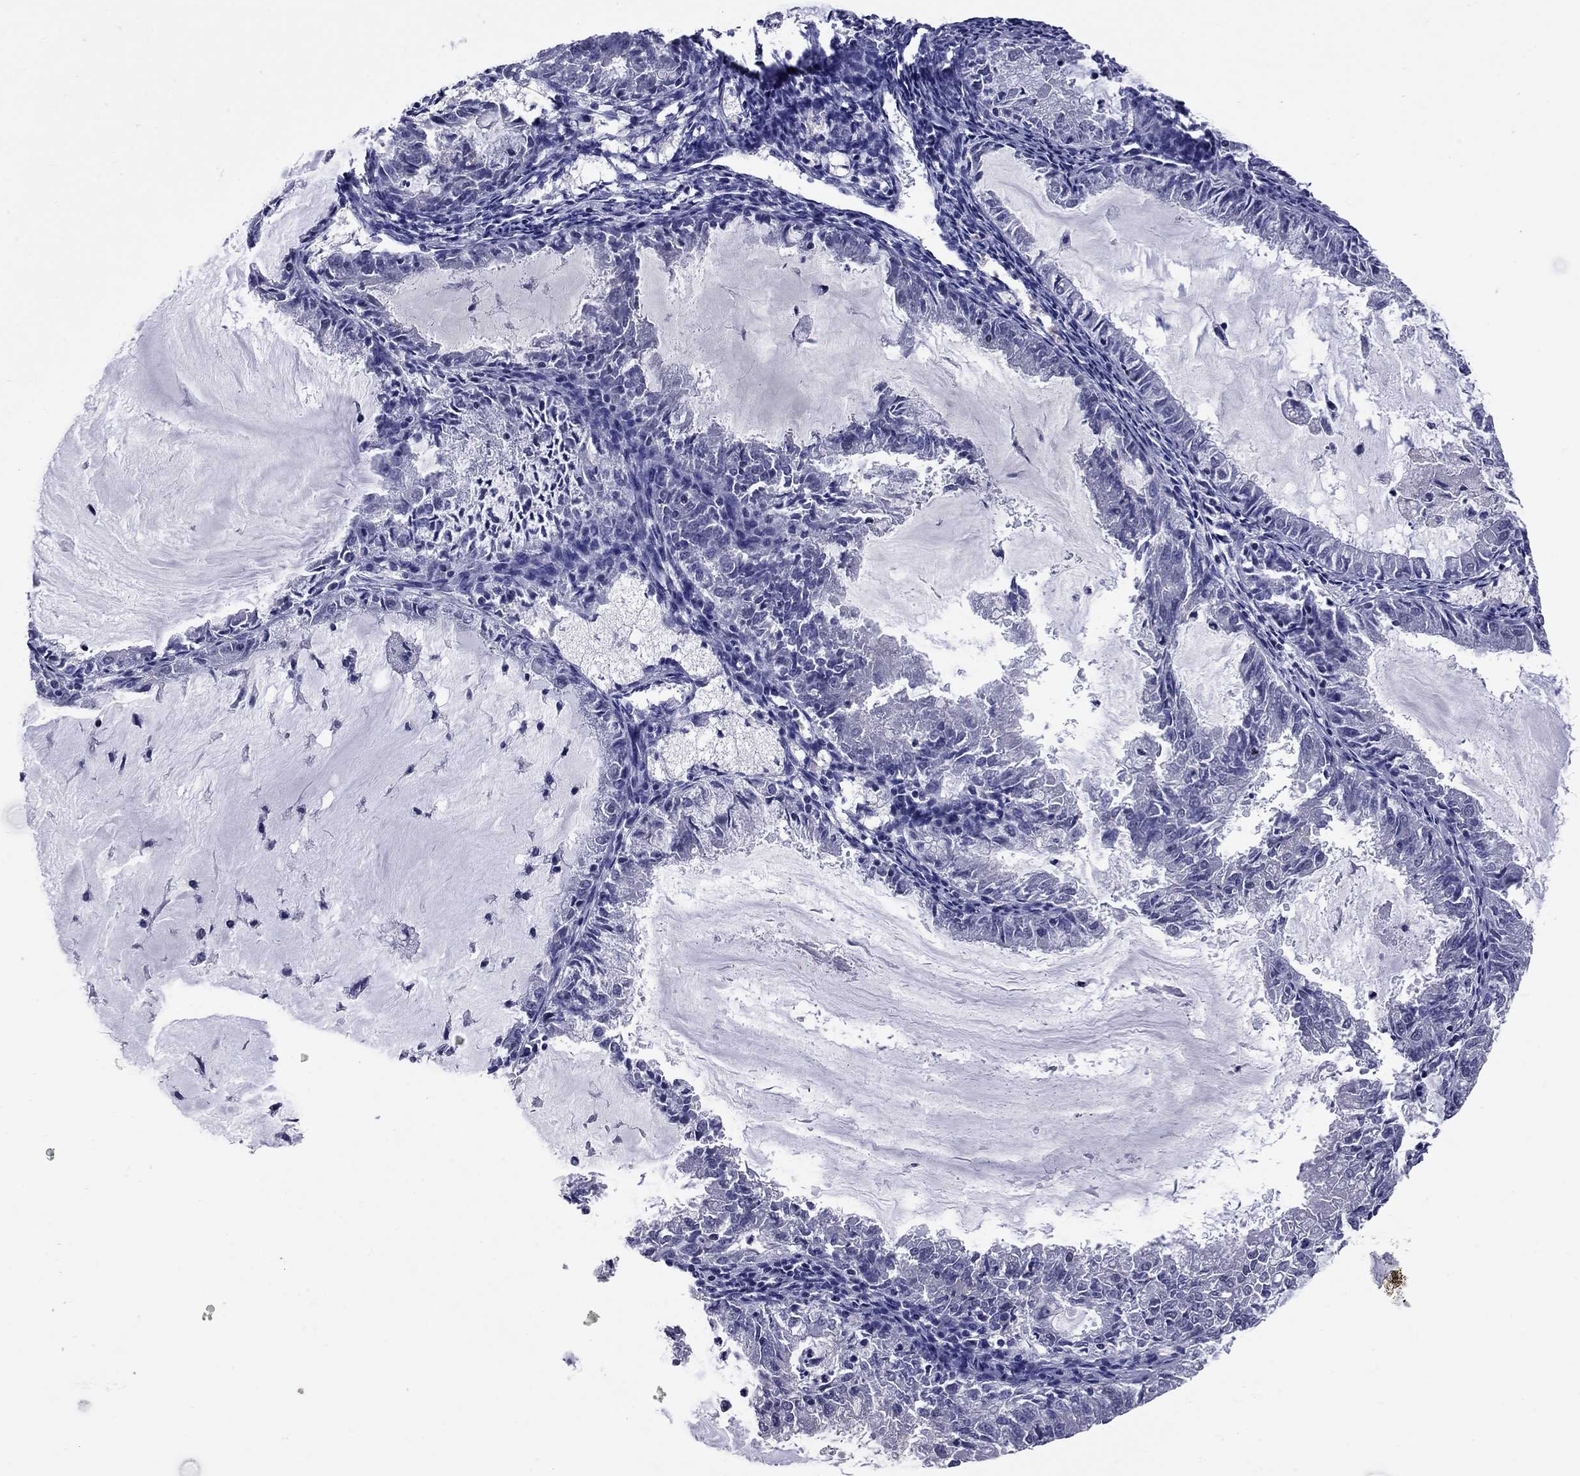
{"staining": {"intensity": "negative", "quantity": "none", "location": "none"}, "tissue": "endometrial cancer", "cell_type": "Tumor cells", "image_type": "cancer", "snomed": [{"axis": "morphology", "description": "Adenocarcinoma, NOS"}, {"axis": "topography", "description": "Endometrium"}], "caption": "Tumor cells are negative for brown protein staining in endometrial cancer.", "gene": "TAF9", "patient": {"sex": "female", "age": 57}}